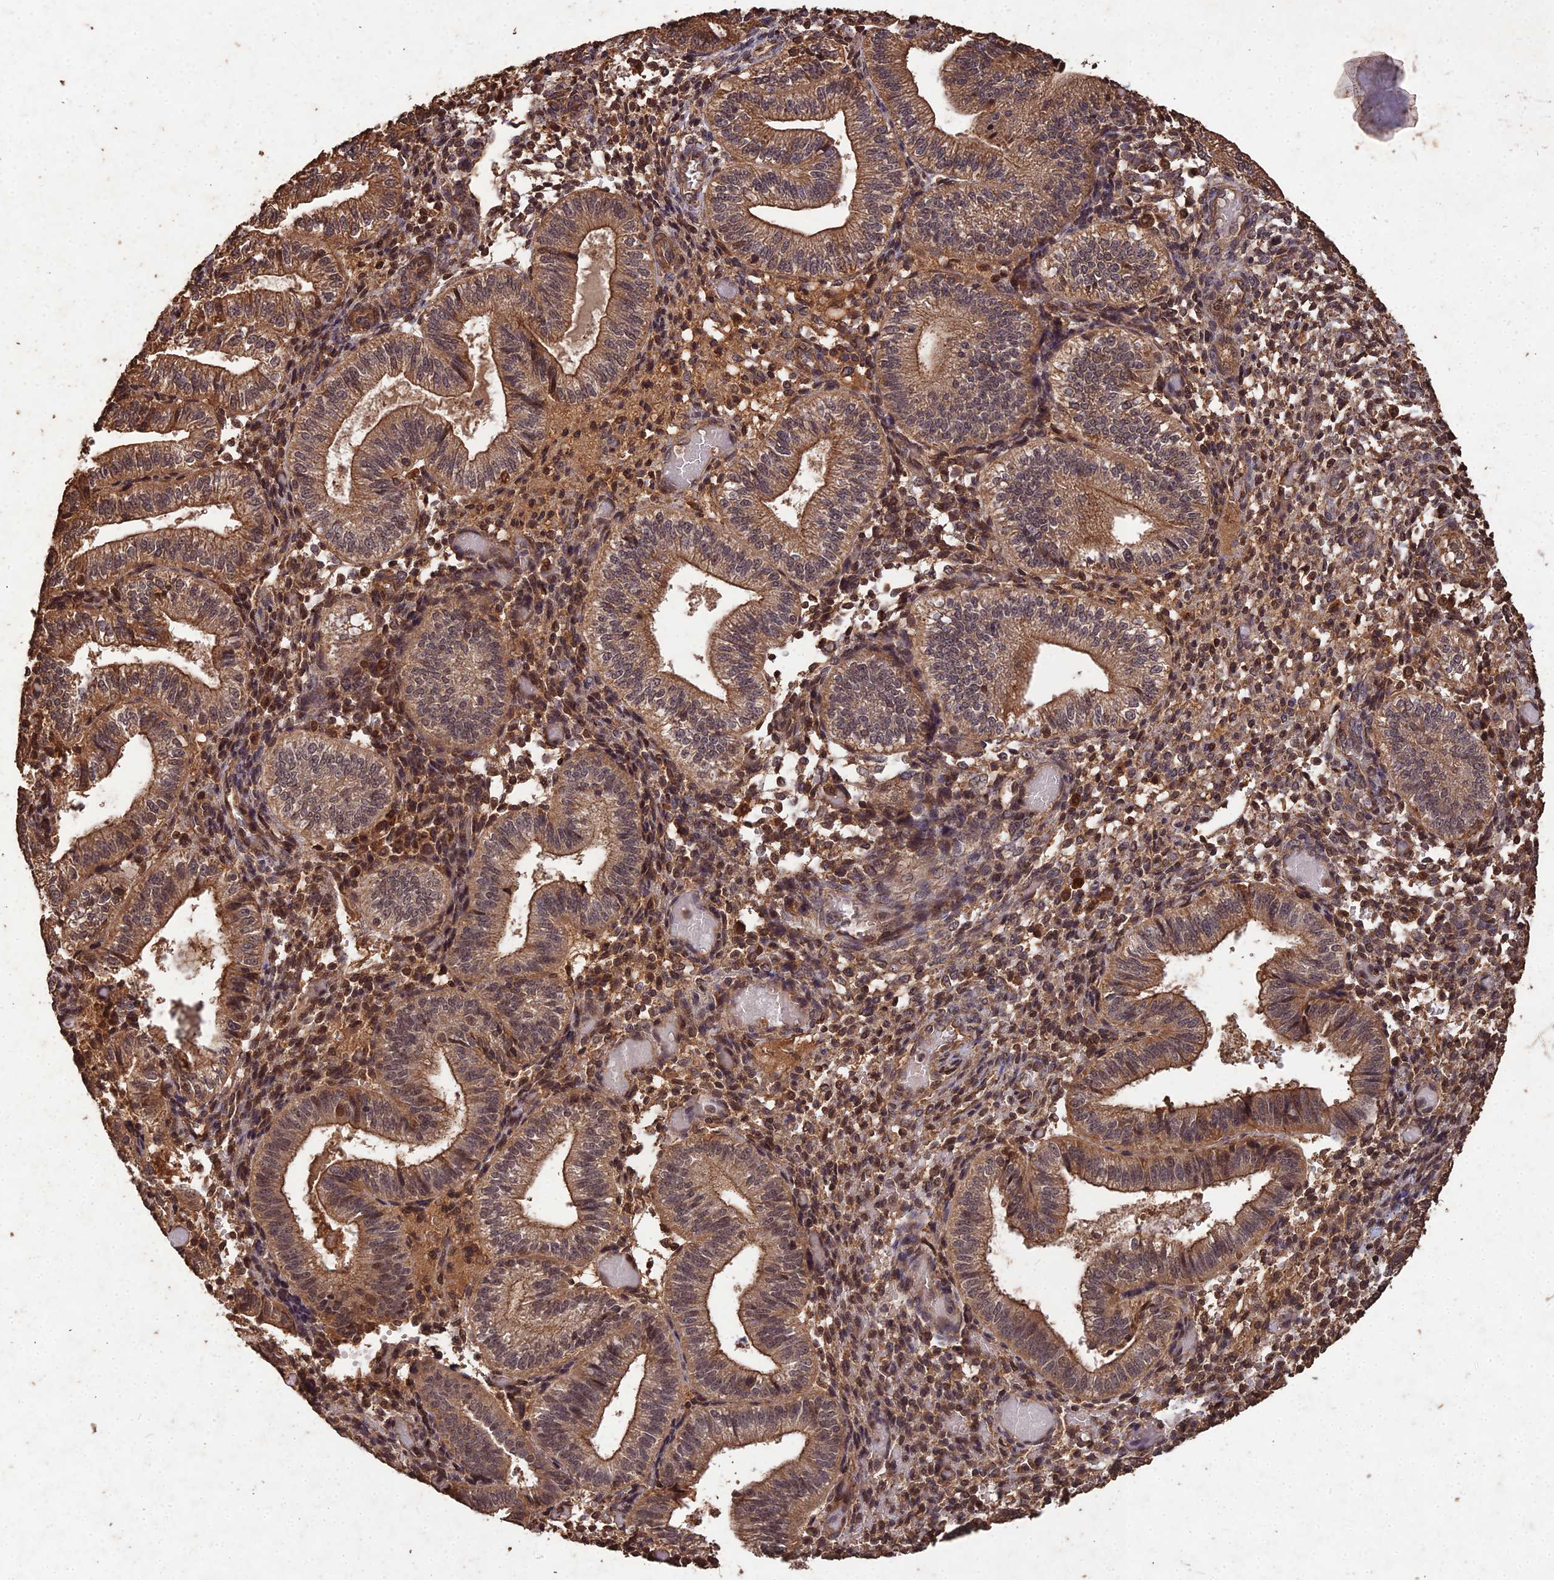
{"staining": {"intensity": "strong", "quantity": ">75%", "location": "cytoplasmic/membranous,nuclear"}, "tissue": "endometrium", "cell_type": "Cells in endometrial stroma", "image_type": "normal", "snomed": [{"axis": "morphology", "description": "Normal tissue, NOS"}, {"axis": "topography", "description": "Endometrium"}], "caption": "Immunohistochemistry staining of benign endometrium, which displays high levels of strong cytoplasmic/membranous,nuclear staining in approximately >75% of cells in endometrial stroma indicating strong cytoplasmic/membranous,nuclear protein staining. The staining was performed using DAB (3,3'-diaminobenzidine) (brown) for protein detection and nuclei were counterstained in hematoxylin (blue).", "gene": "SYMPK", "patient": {"sex": "female", "age": 34}}